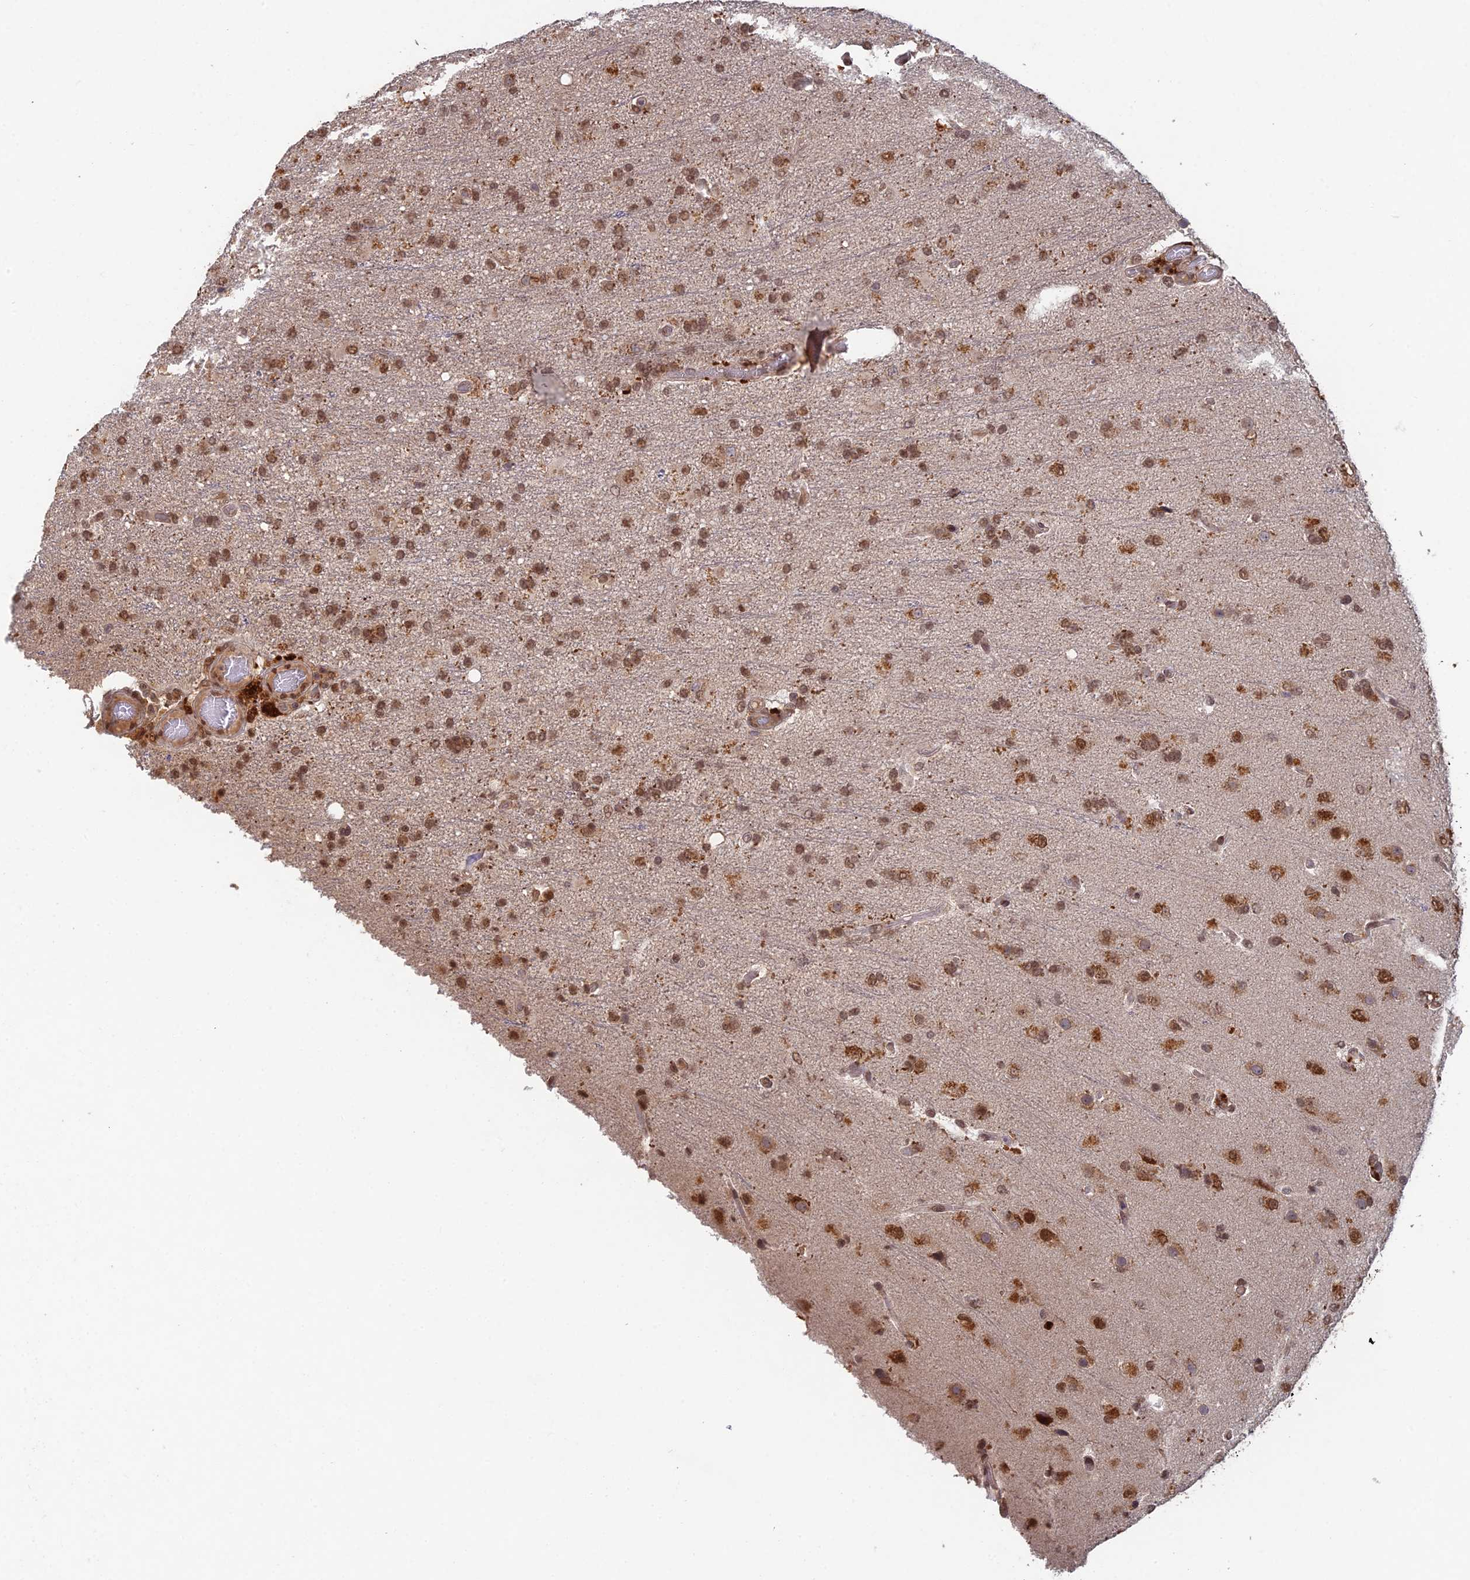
{"staining": {"intensity": "moderate", "quantity": ">75%", "location": "cytoplasmic/membranous,nuclear"}, "tissue": "glioma", "cell_type": "Tumor cells", "image_type": "cancer", "snomed": [{"axis": "morphology", "description": "Glioma, malignant, High grade"}, {"axis": "topography", "description": "Brain"}], "caption": "Malignant glioma (high-grade) stained with immunohistochemistry exhibits moderate cytoplasmic/membranous and nuclear positivity in approximately >75% of tumor cells. (DAB IHC with brightfield microscopy, high magnification).", "gene": "RANBP3", "patient": {"sex": "female", "age": 74}}